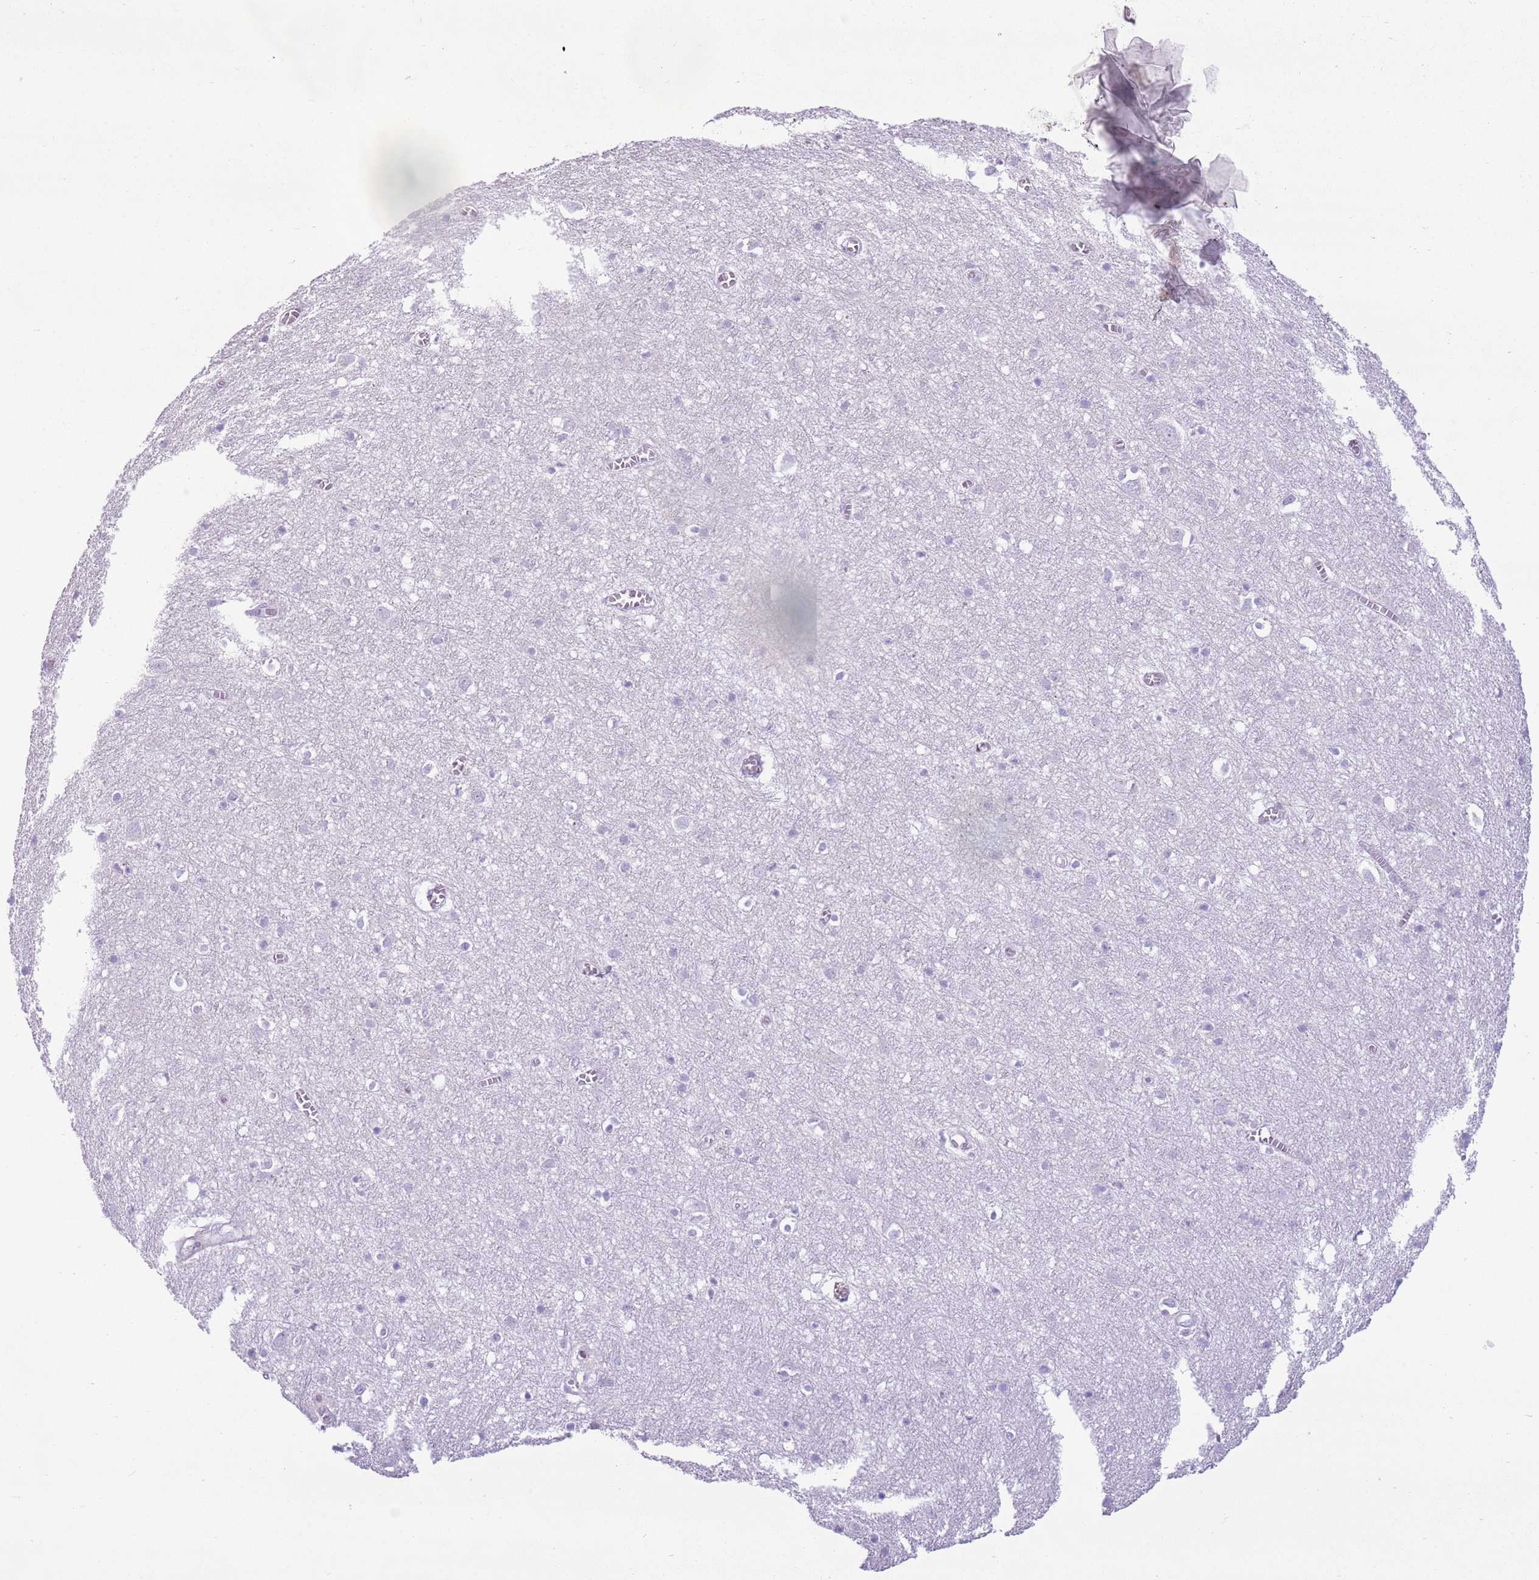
{"staining": {"intensity": "negative", "quantity": "none", "location": "none"}, "tissue": "cerebral cortex", "cell_type": "Endothelial cells", "image_type": "normal", "snomed": [{"axis": "morphology", "description": "Normal tissue, NOS"}, {"axis": "topography", "description": "Cerebral cortex"}], "caption": "This is a micrograph of immunohistochemistry staining of unremarkable cerebral cortex, which shows no expression in endothelial cells. The staining is performed using DAB brown chromogen with nuclei counter-stained in using hematoxylin.", "gene": "CD177", "patient": {"sex": "female", "age": 64}}